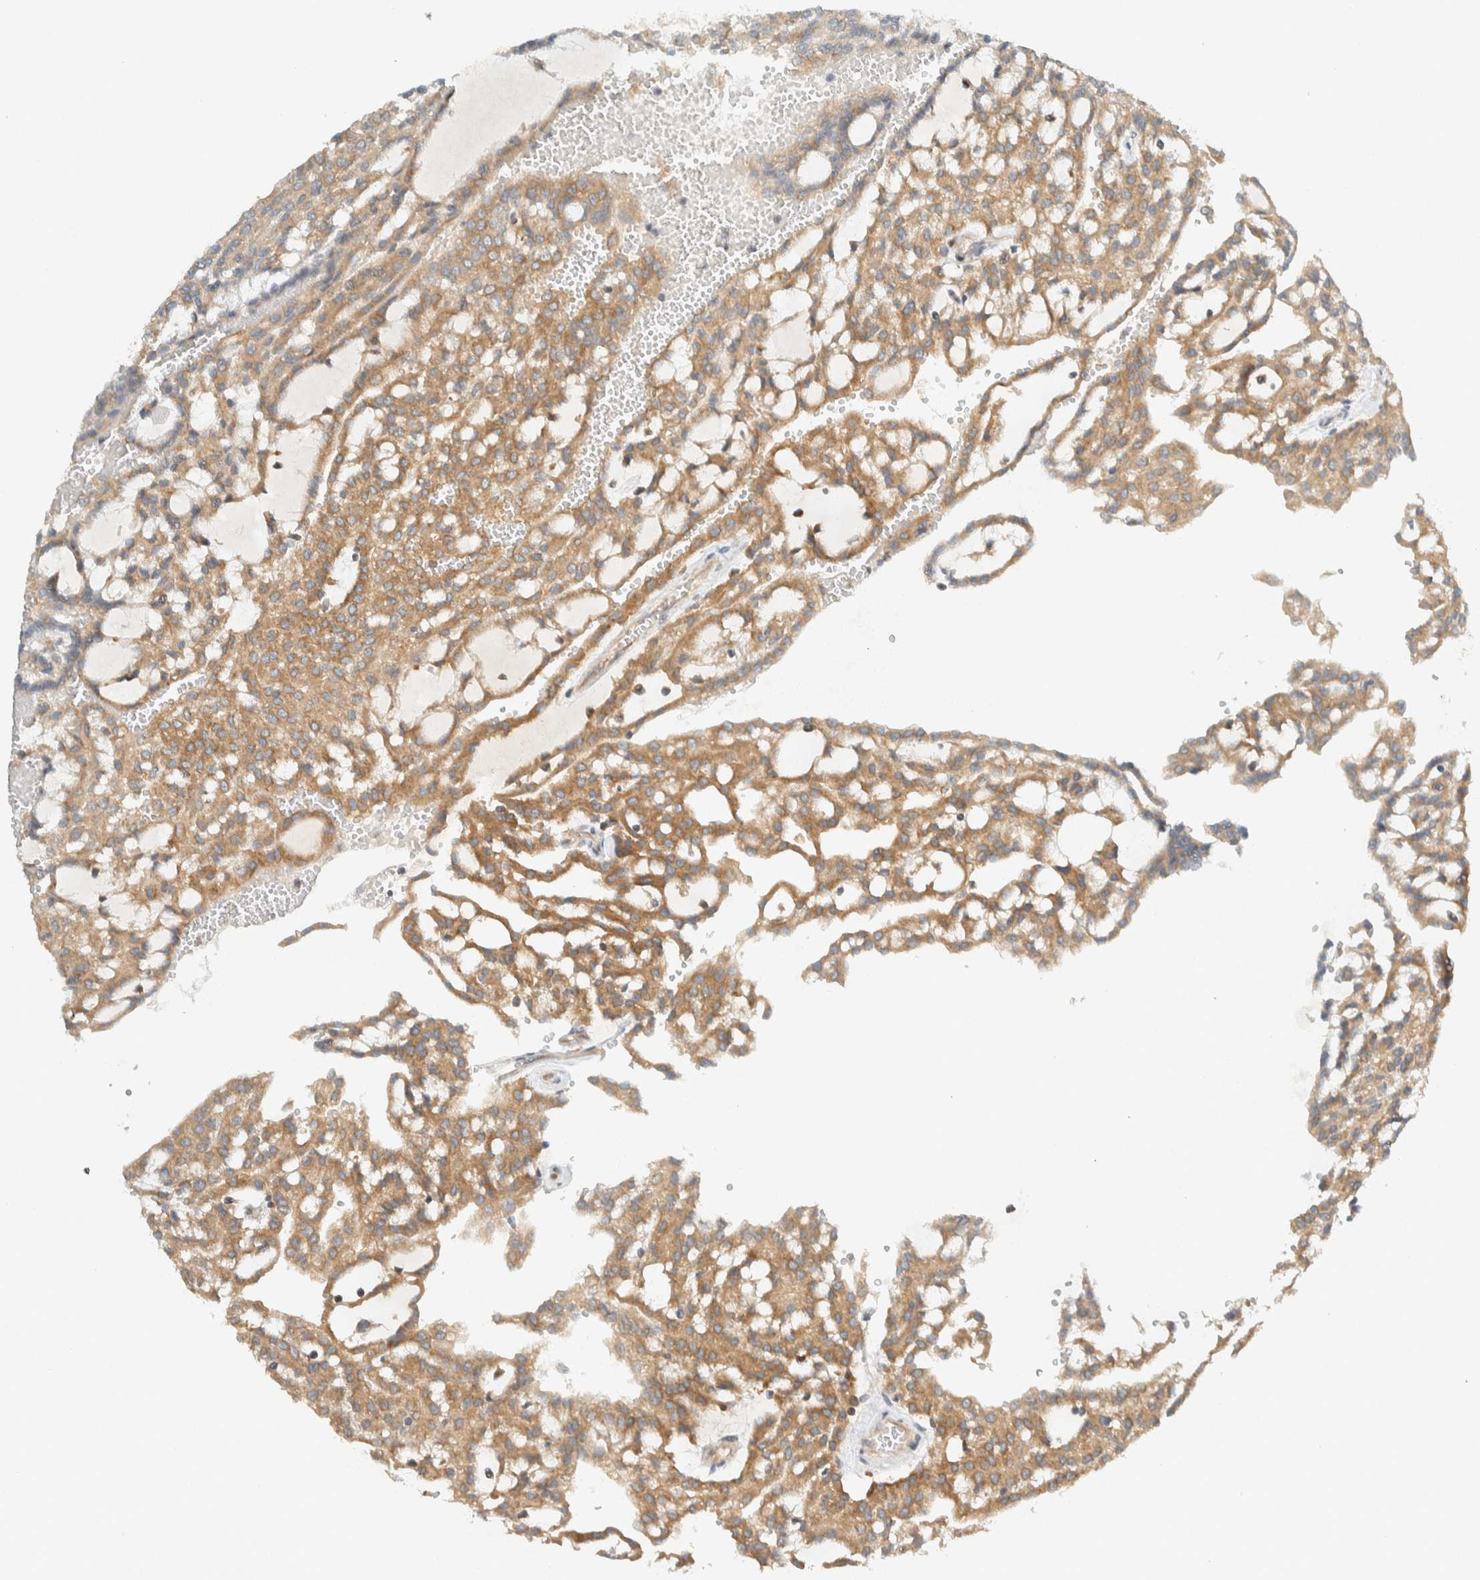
{"staining": {"intensity": "moderate", "quantity": ">75%", "location": "cytoplasmic/membranous"}, "tissue": "renal cancer", "cell_type": "Tumor cells", "image_type": "cancer", "snomed": [{"axis": "morphology", "description": "Adenocarcinoma, NOS"}, {"axis": "topography", "description": "Kidney"}], "caption": "IHC (DAB (3,3'-diaminobenzidine)) staining of human renal adenocarcinoma exhibits moderate cytoplasmic/membranous protein positivity in about >75% of tumor cells.", "gene": "ARFGEF1", "patient": {"sex": "male", "age": 63}}